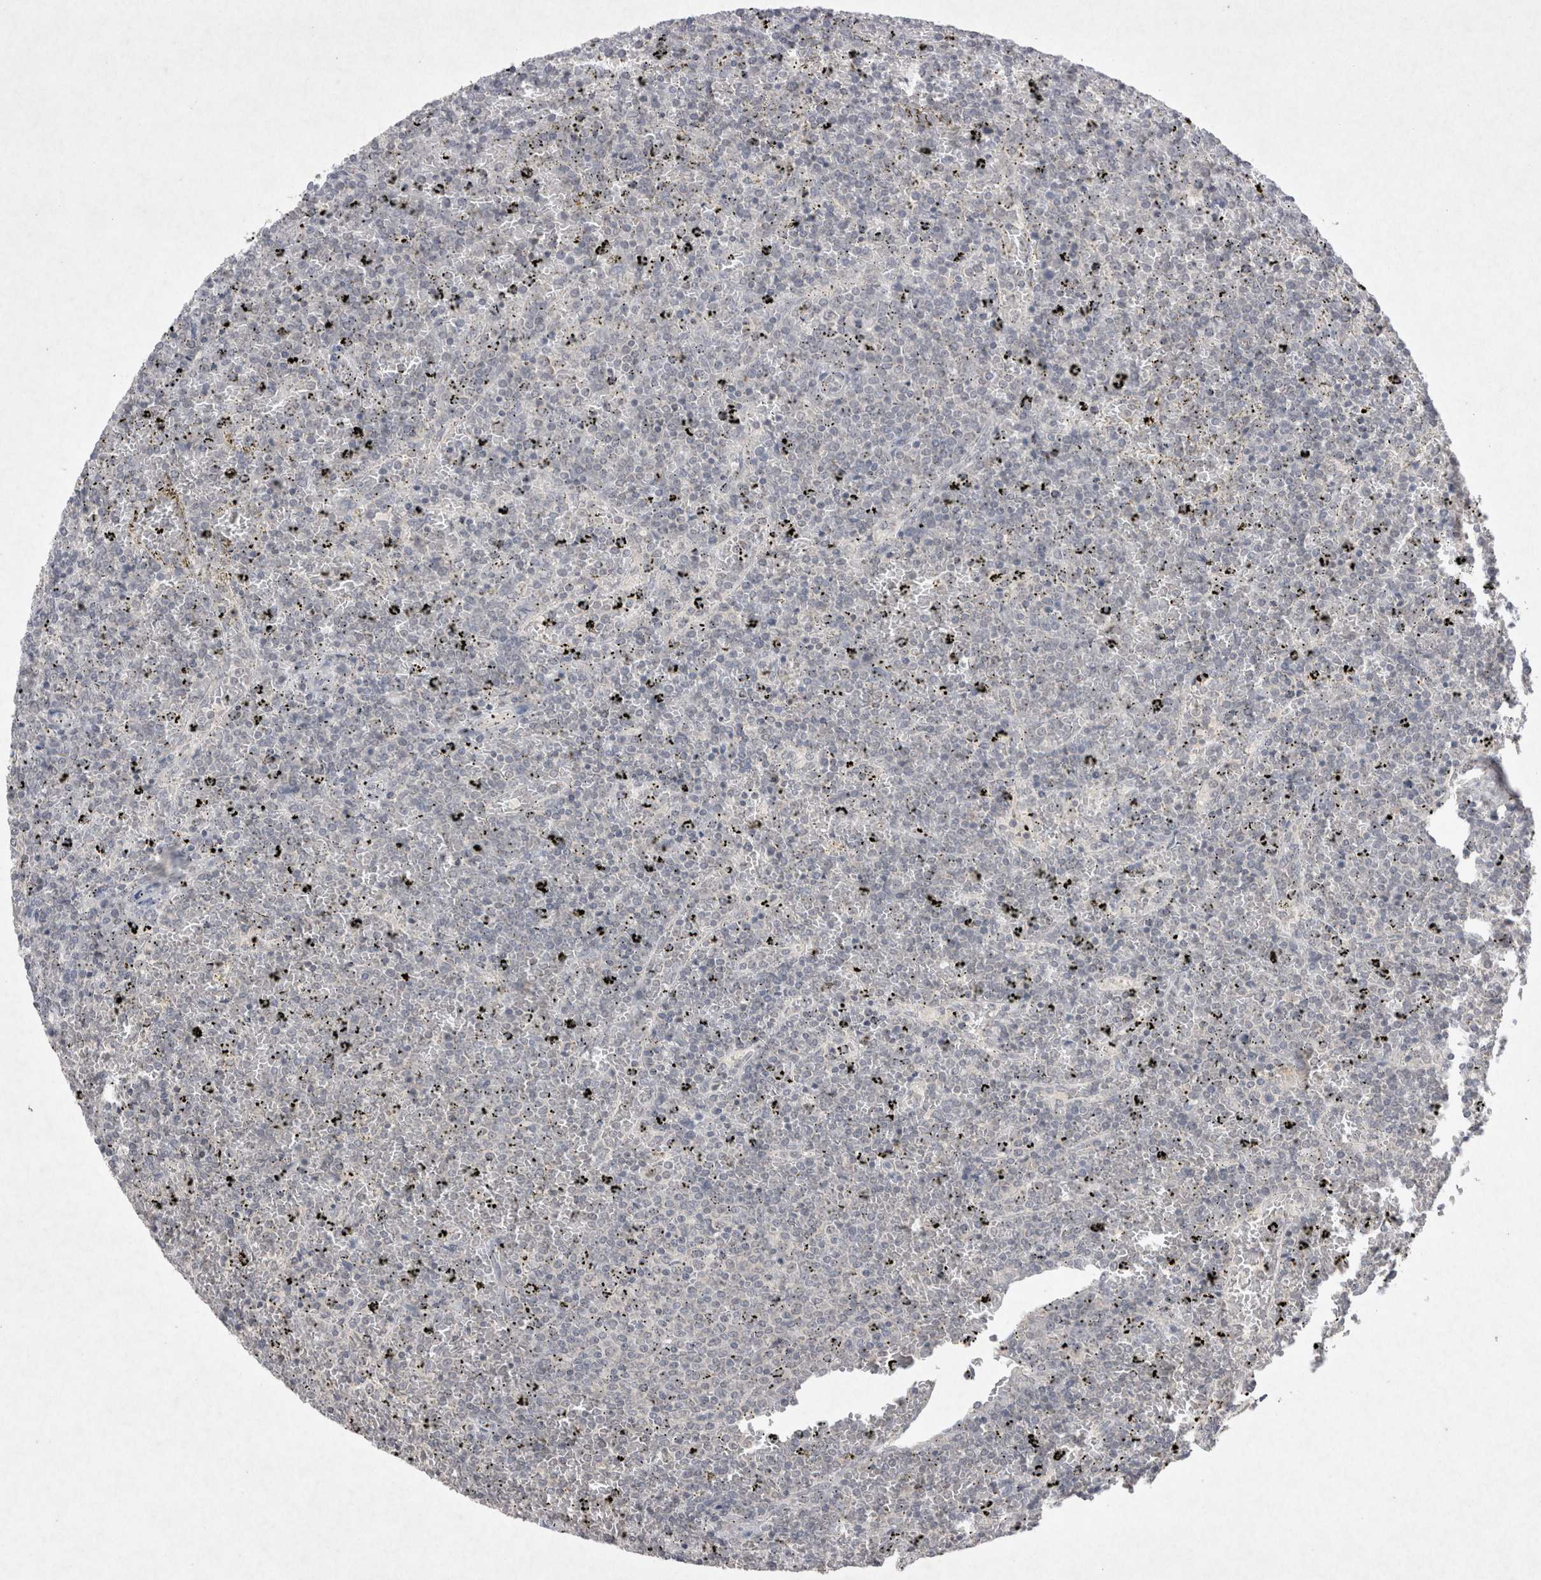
{"staining": {"intensity": "negative", "quantity": "none", "location": "none"}, "tissue": "lymphoma", "cell_type": "Tumor cells", "image_type": "cancer", "snomed": [{"axis": "morphology", "description": "Malignant lymphoma, non-Hodgkin's type, Low grade"}, {"axis": "topography", "description": "Spleen"}], "caption": "The IHC photomicrograph has no significant staining in tumor cells of malignant lymphoma, non-Hodgkin's type (low-grade) tissue.", "gene": "LYVE1", "patient": {"sex": "female", "age": 77}}